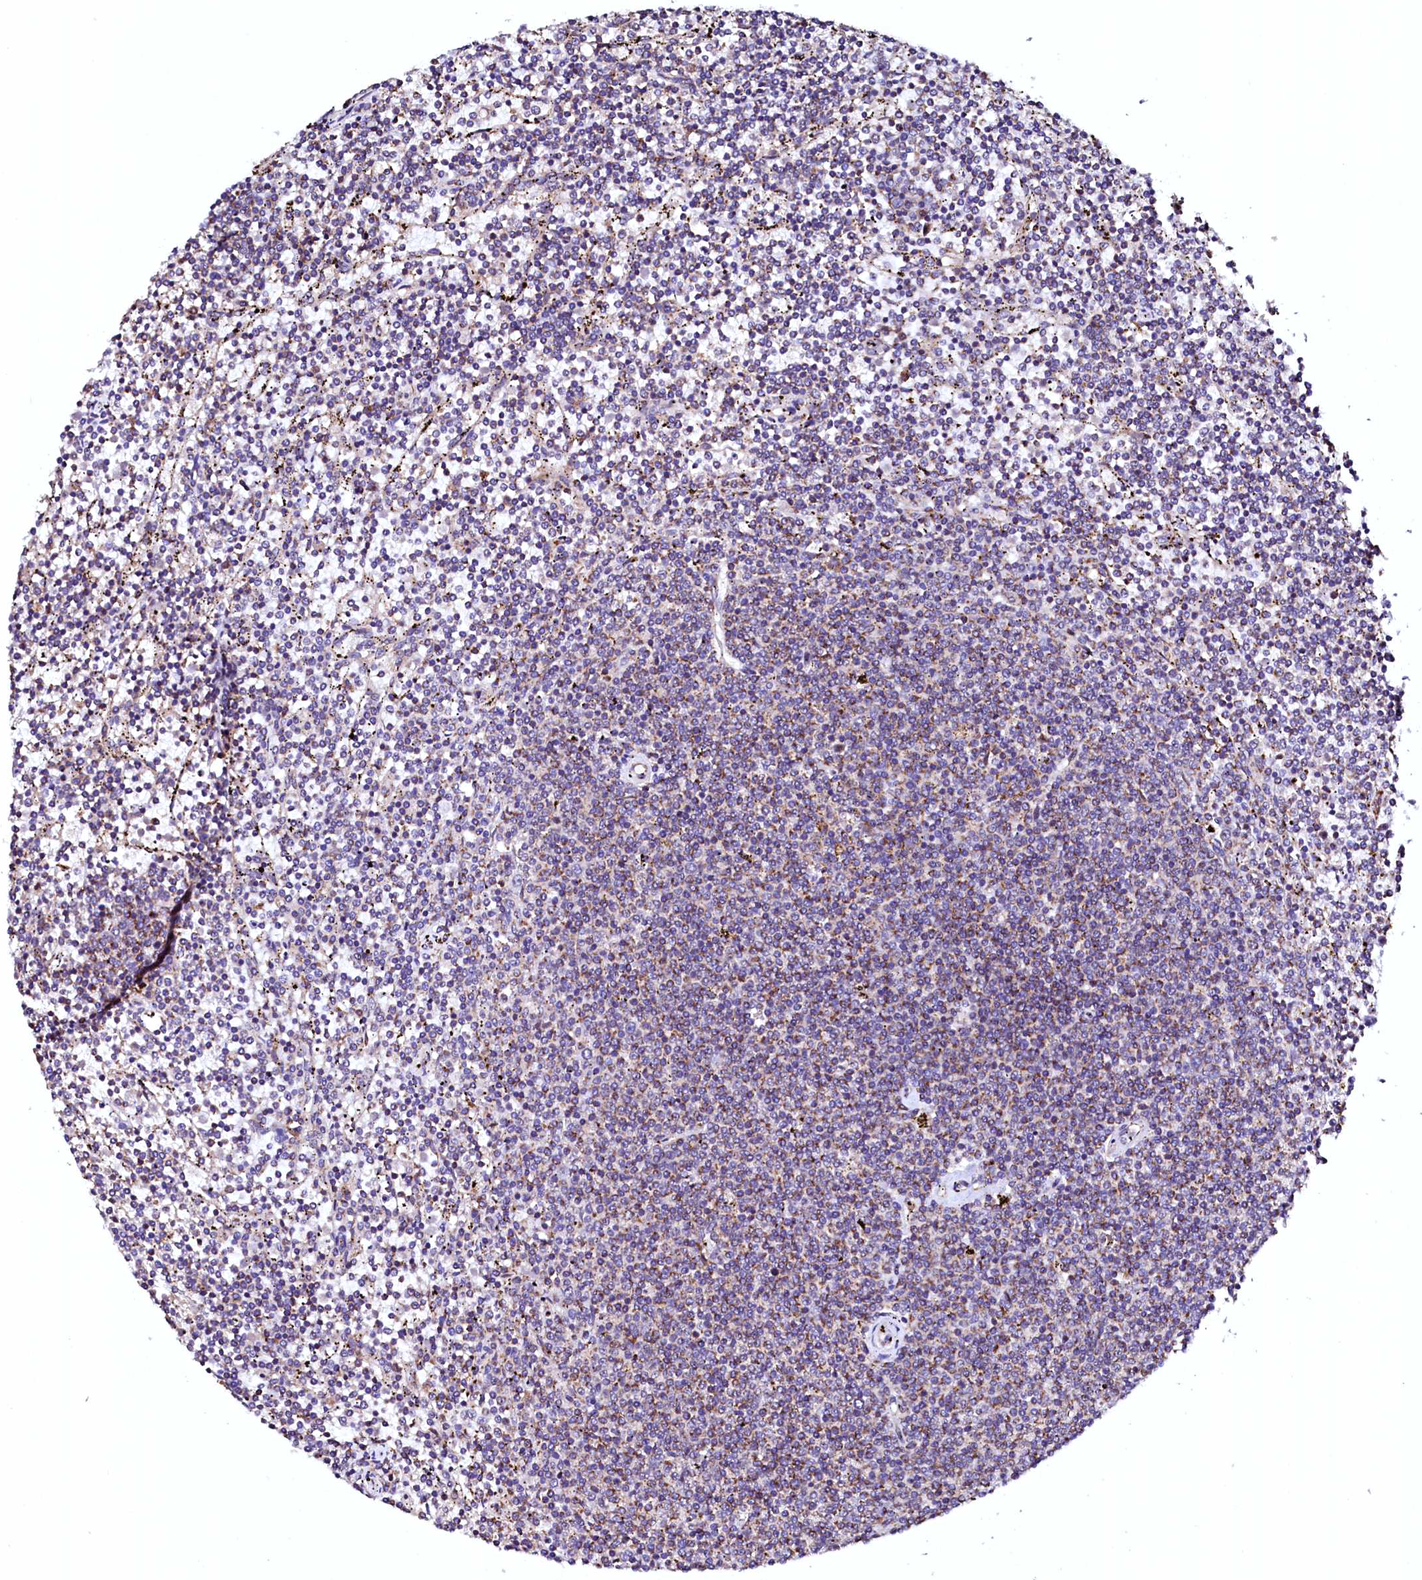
{"staining": {"intensity": "weak", "quantity": "<25%", "location": "cytoplasmic/membranous"}, "tissue": "lymphoma", "cell_type": "Tumor cells", "image_type": "cancer", "snomed": [{"axis": "morphology", "description": "Malignant lymphoma, non-Hodgkin's type, Low grade"}, {"axis": "topography", "description": "Spleen"}], "caption": "Immunohistochemical staining of malignant lymphoma, non-Hodgkin's type (low-grade) shows no significant positivity in tumor cells.", "gene": "UBE3C", "patient": {"sex": "female", "age": 50}}